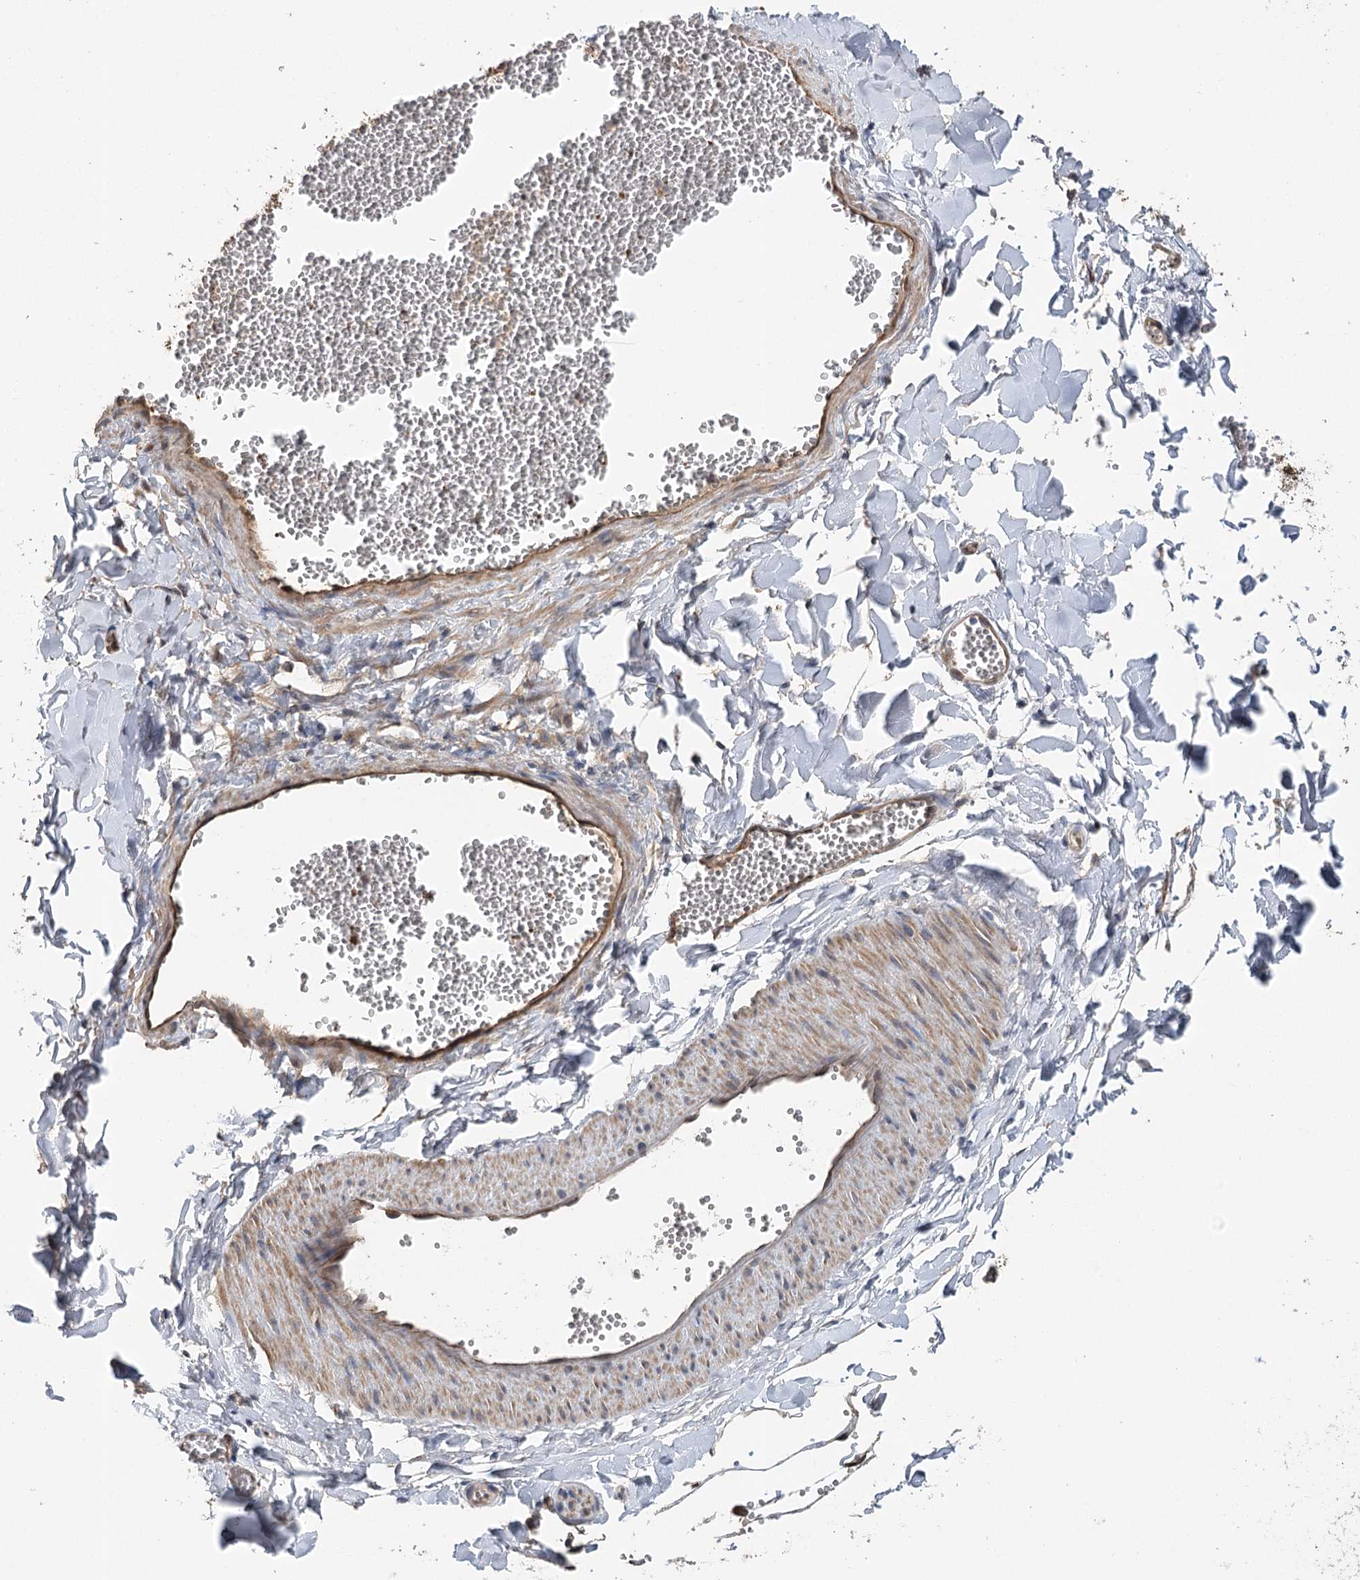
{"staining": {"intensity": "weak", "quantity": ">75%", "location": "cytoplasmic/membranous"}, "tissue": "adipose tissue", "cell_type": "Adipocytes", "image_type": "normal", "snomed": [{"axis": "morphology", "description": "Normal tissue, NOS"}, {"axis": "topography", "description": "Gallbladder"}, {"axis": "topography", "description": "Peripheral nerve tissue"}], "caption": "This histopathology image displays benign adipose tissue stained with immunohistochemistry (IHC) to label a protein in brown. The cytoplasmic/membranous of adipocytes show weak positivity for the protein. Nuclei are counter-stained blue.", "gene": "RWDD4", "patient": {"sex": "male", "age": 38}}